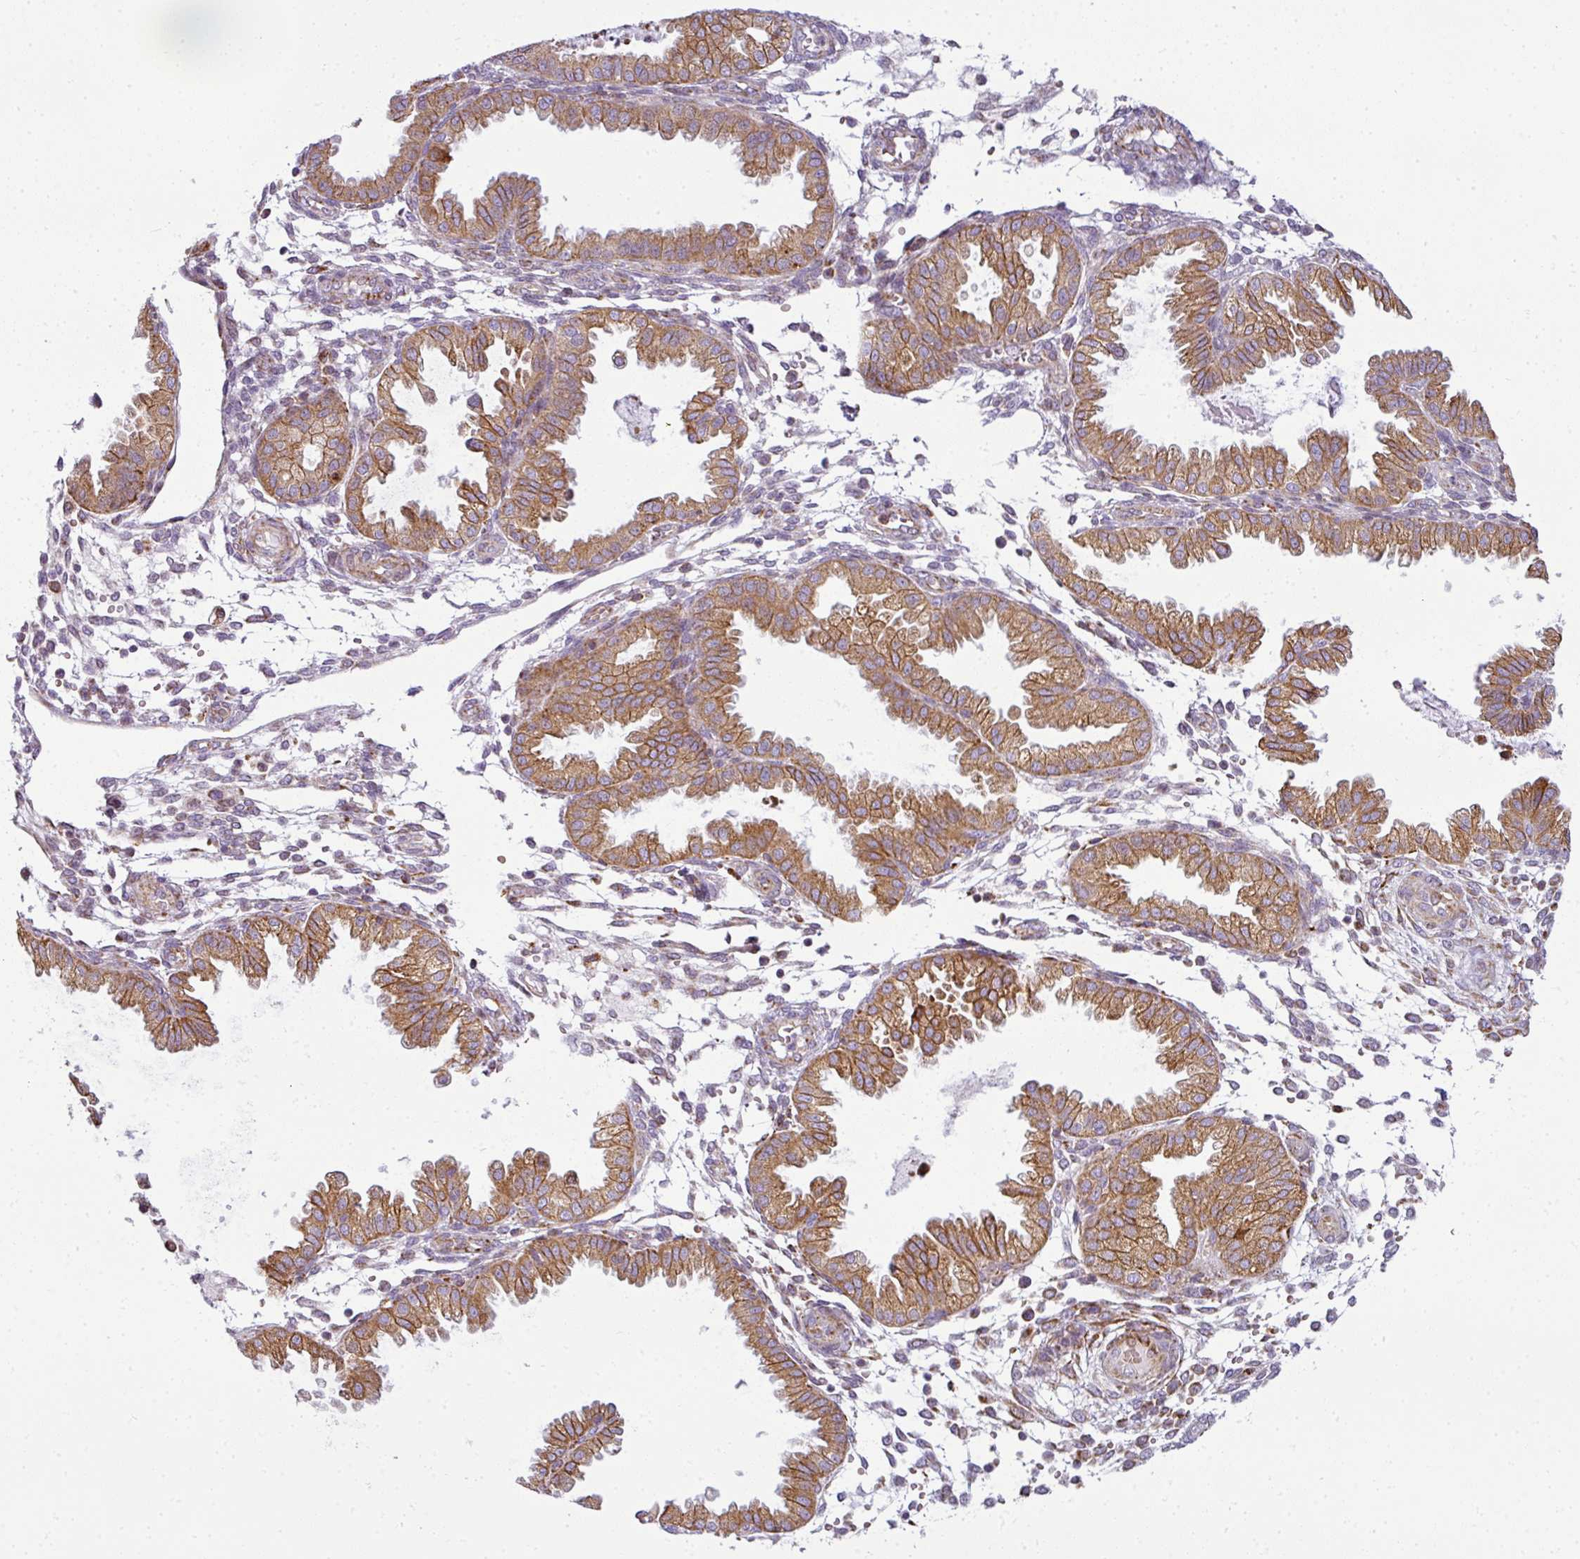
{"staining": {"intensity": "moderate", "quantity": "<25%", "location": "cytoplasmic/membranous"}, "tissue": "endometrium", "cell_type": "Cells in endometrial stroma", "image_type": "normal", "snomed": [{"axis": "morphology", "description": "Normal tissue, NOS"}, {"axis": "topography", "description": "Endometrium"}], "caption": "Unremarkable endometrium was stained to show a protein in brown. There is low levels of moderate cytoplasmic/membranous expression in about <25% of cells in endometrial stroma. Immunohistochemistry (ihc) stains the protein in brown and the nuclei are stained blue.", "gene": "ANKRD18A", "patient": {"sex": "female", "age": 33}}